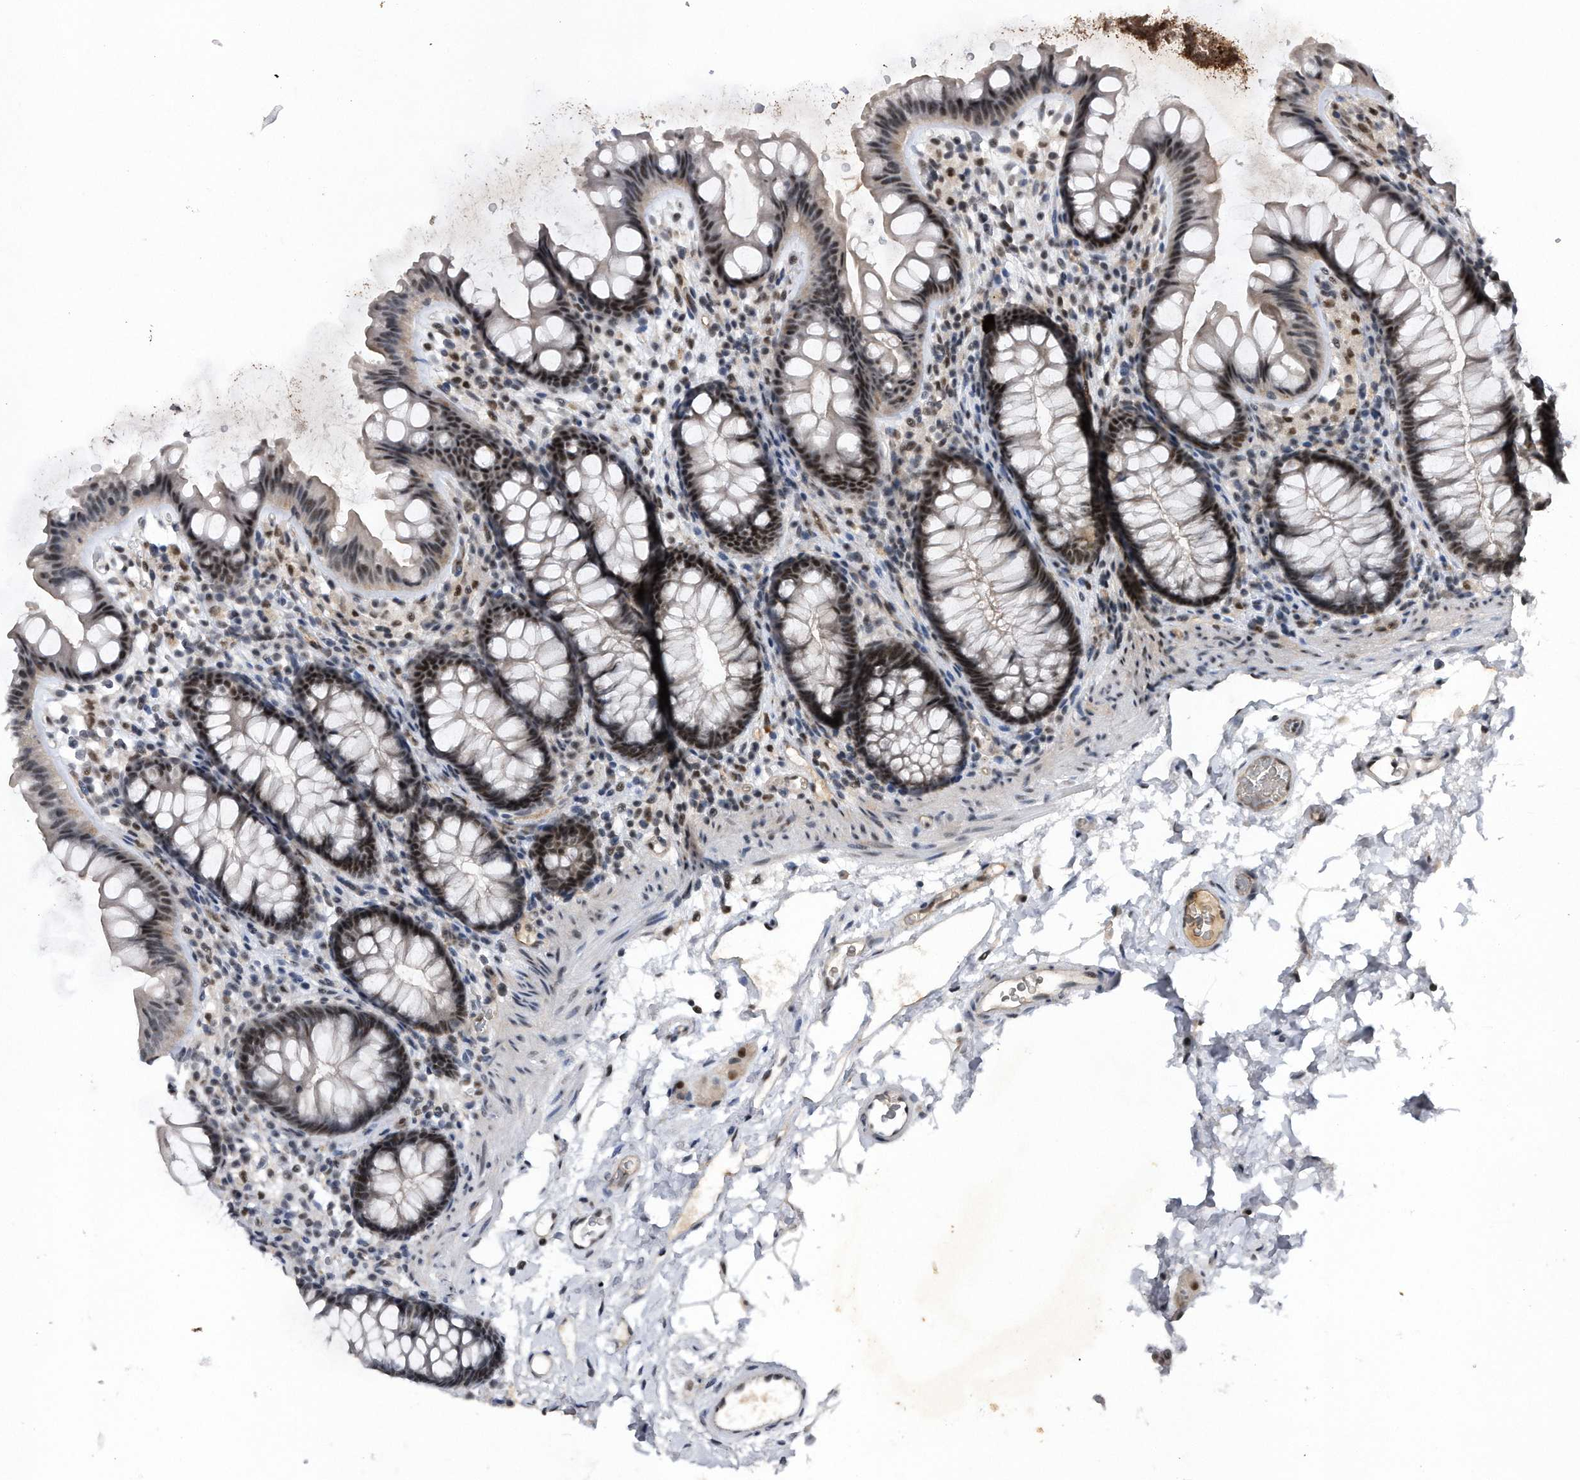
{"staining": {"intensity": "moderate", "quantity": ">75%", "location": "nuclear"}, "tissue": "colon", "cell_type": "Endothelial cells", "image_type": "normal", "snomed": [{"axis": "morphology", "description": "Normal tissue, NOS"}, {"axis": "topography", "description": "Colon"}], "caption": "Immunohistochemistry (DAB (3,3'-diaminobenzidine)) staining of unremarkable colon shows moderate nuclear protein positivity in approximately >75% of endothelial cells.", "gene": "VIRMA", "patient": {"sex": "female", "age": 62}}